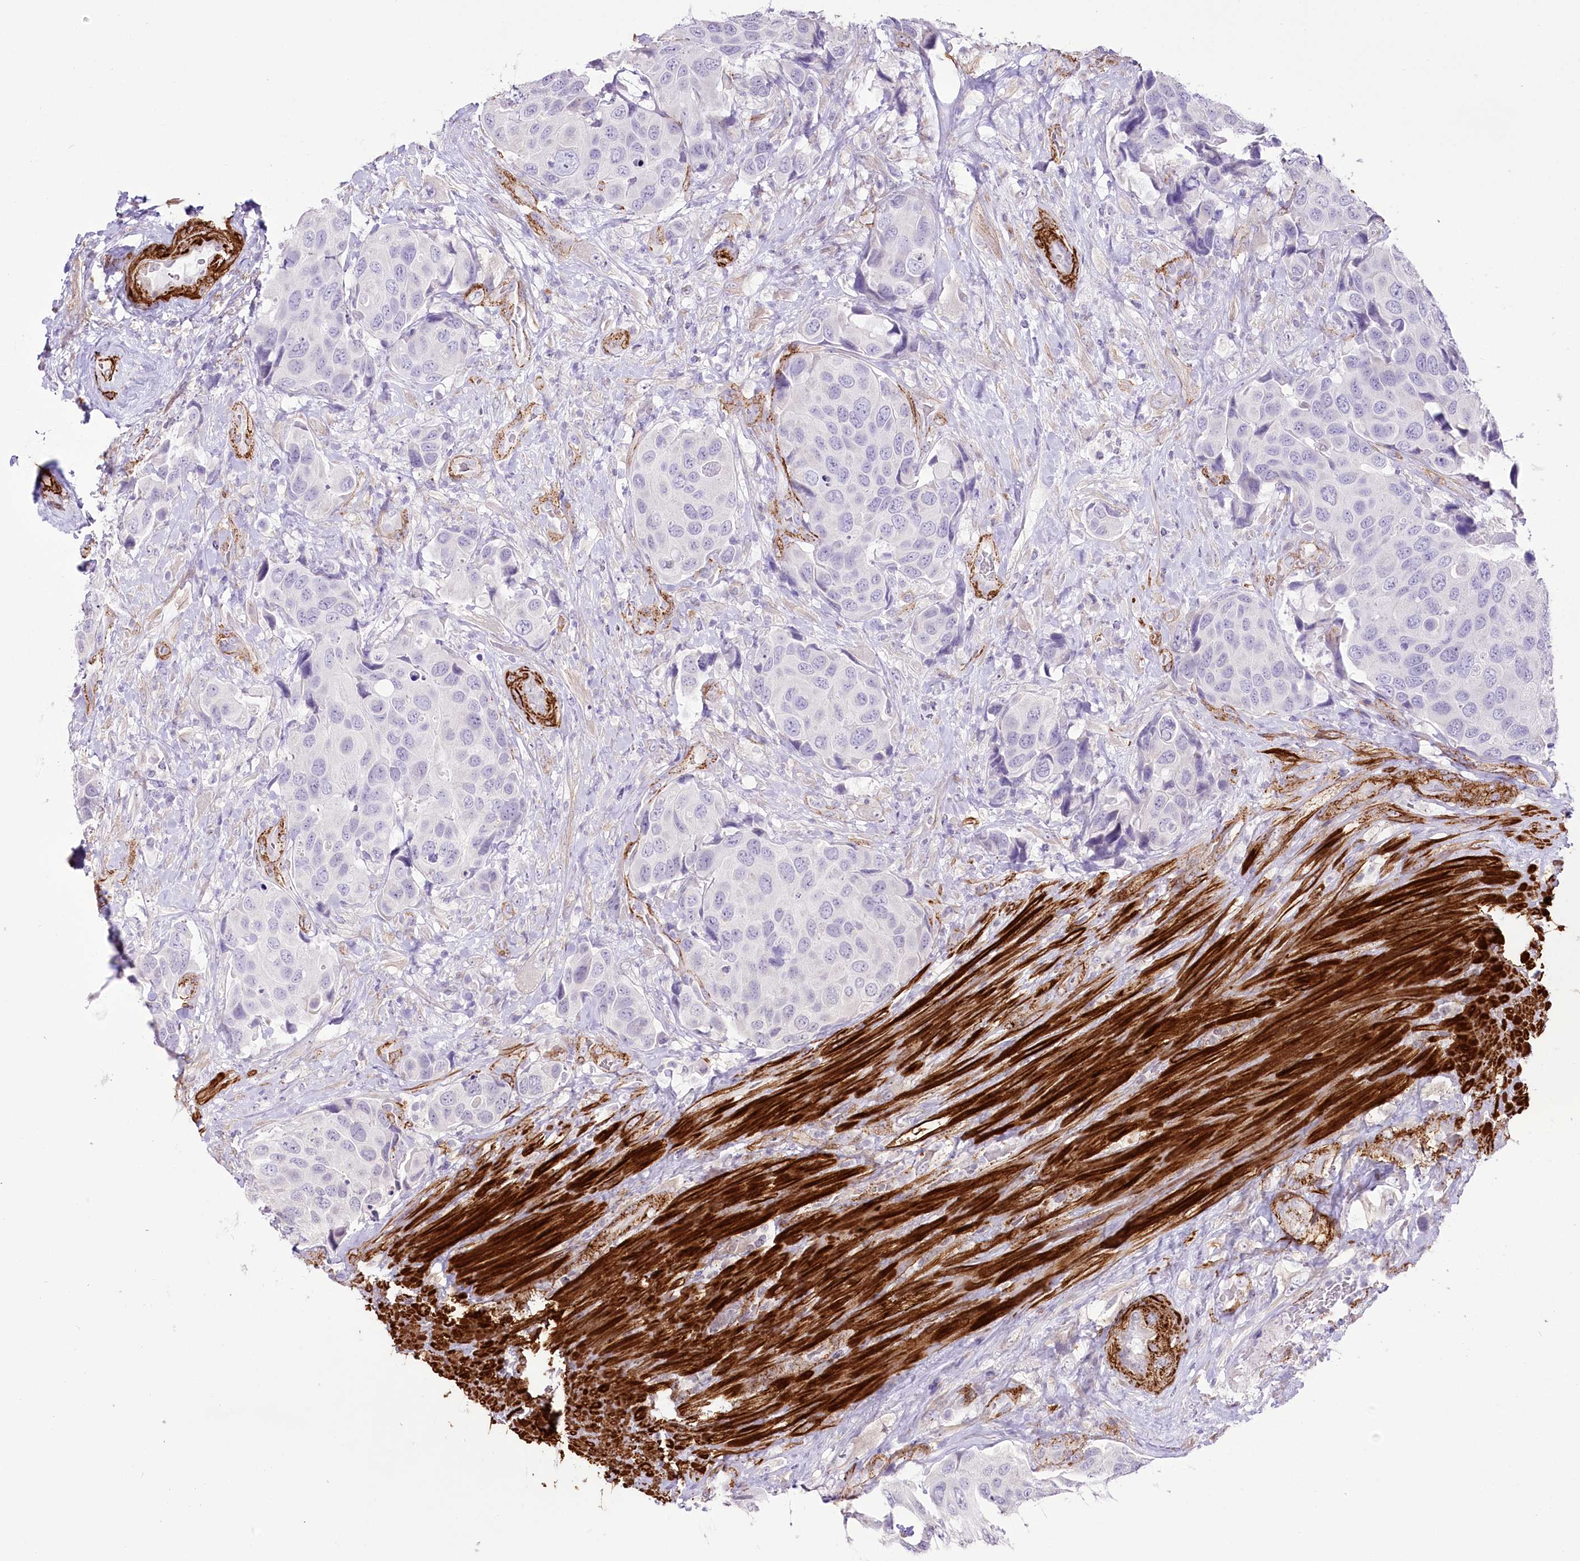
{"staining": {"intensity": "negative", "quantity": "none", "location": "none"}, "tissue": "urothelial cancer", "cell_type": "Tumor cells", "image_type": "cancer", "snomed": [{"axis": "morphology", "description": "Urothelial carcinoma, High grade"}, {"axis": "topography", "description": "Urinary bladder"}], "caption": "Micrograph shows no significant protein positivity in tumor cells of urothelial cancer.", "gene": "SYNPO2", "patient": {"sex": "male", "age": 74}}